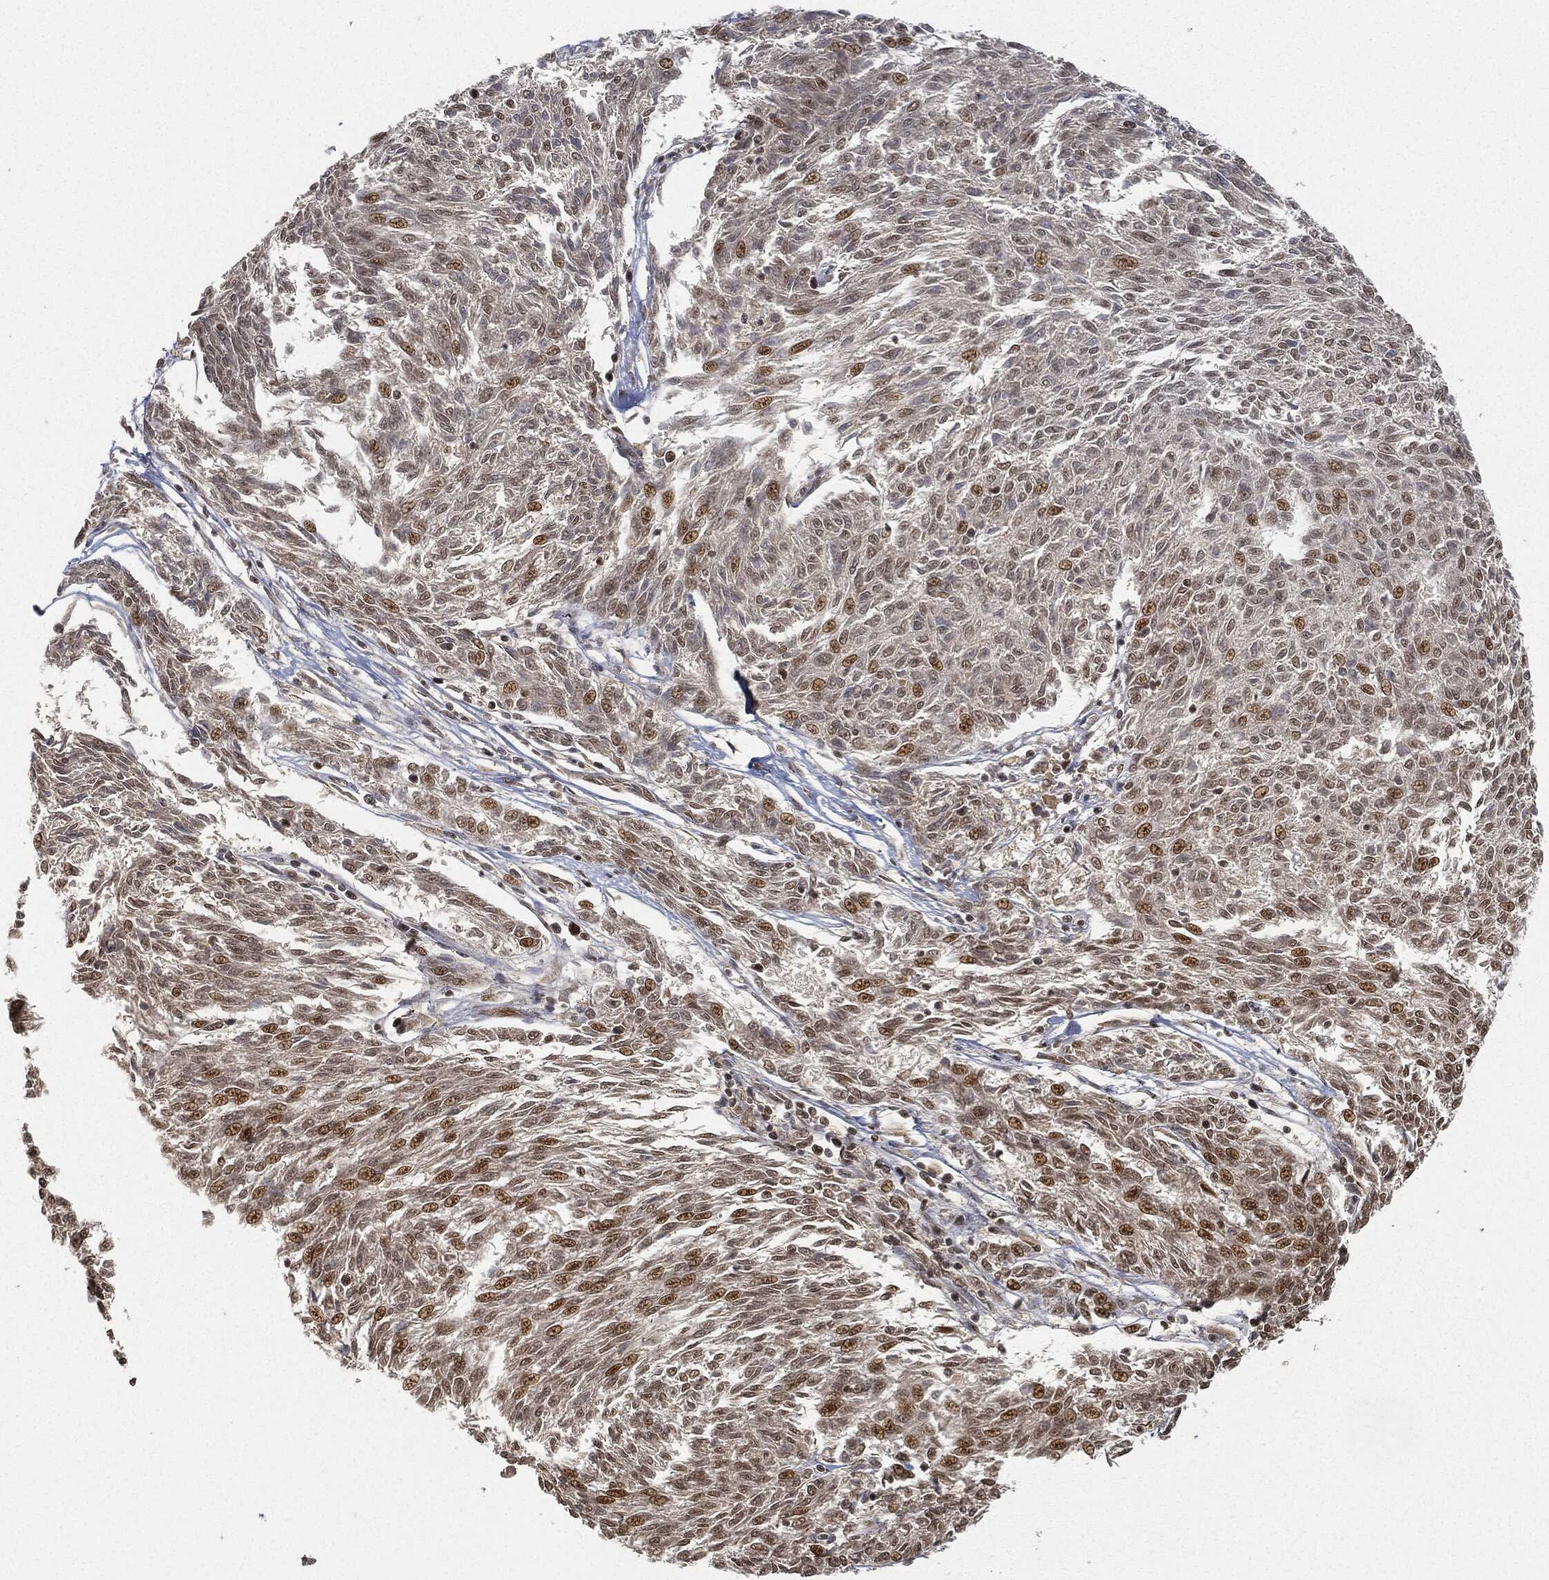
{"staining": {"intensity": "moderate", "quantity": "<25%", "location": "nuclear"}, "tissue": "melanoma", "cell_type": "Tumor cells", "image_type": "cancer", "snomed": [{"axis": "morphology", "description": "Malignant melanoma, NOS"}, {"axis": "topography", "description": "Skin"}], "caption": "This histopathology image displays immunohistochemistry staining of human melanoma, with low moderate nuclear positivity in about <25% of tumor cells.", "gene": "CIB1", "patient": {"sex": "female", "age": 72}}